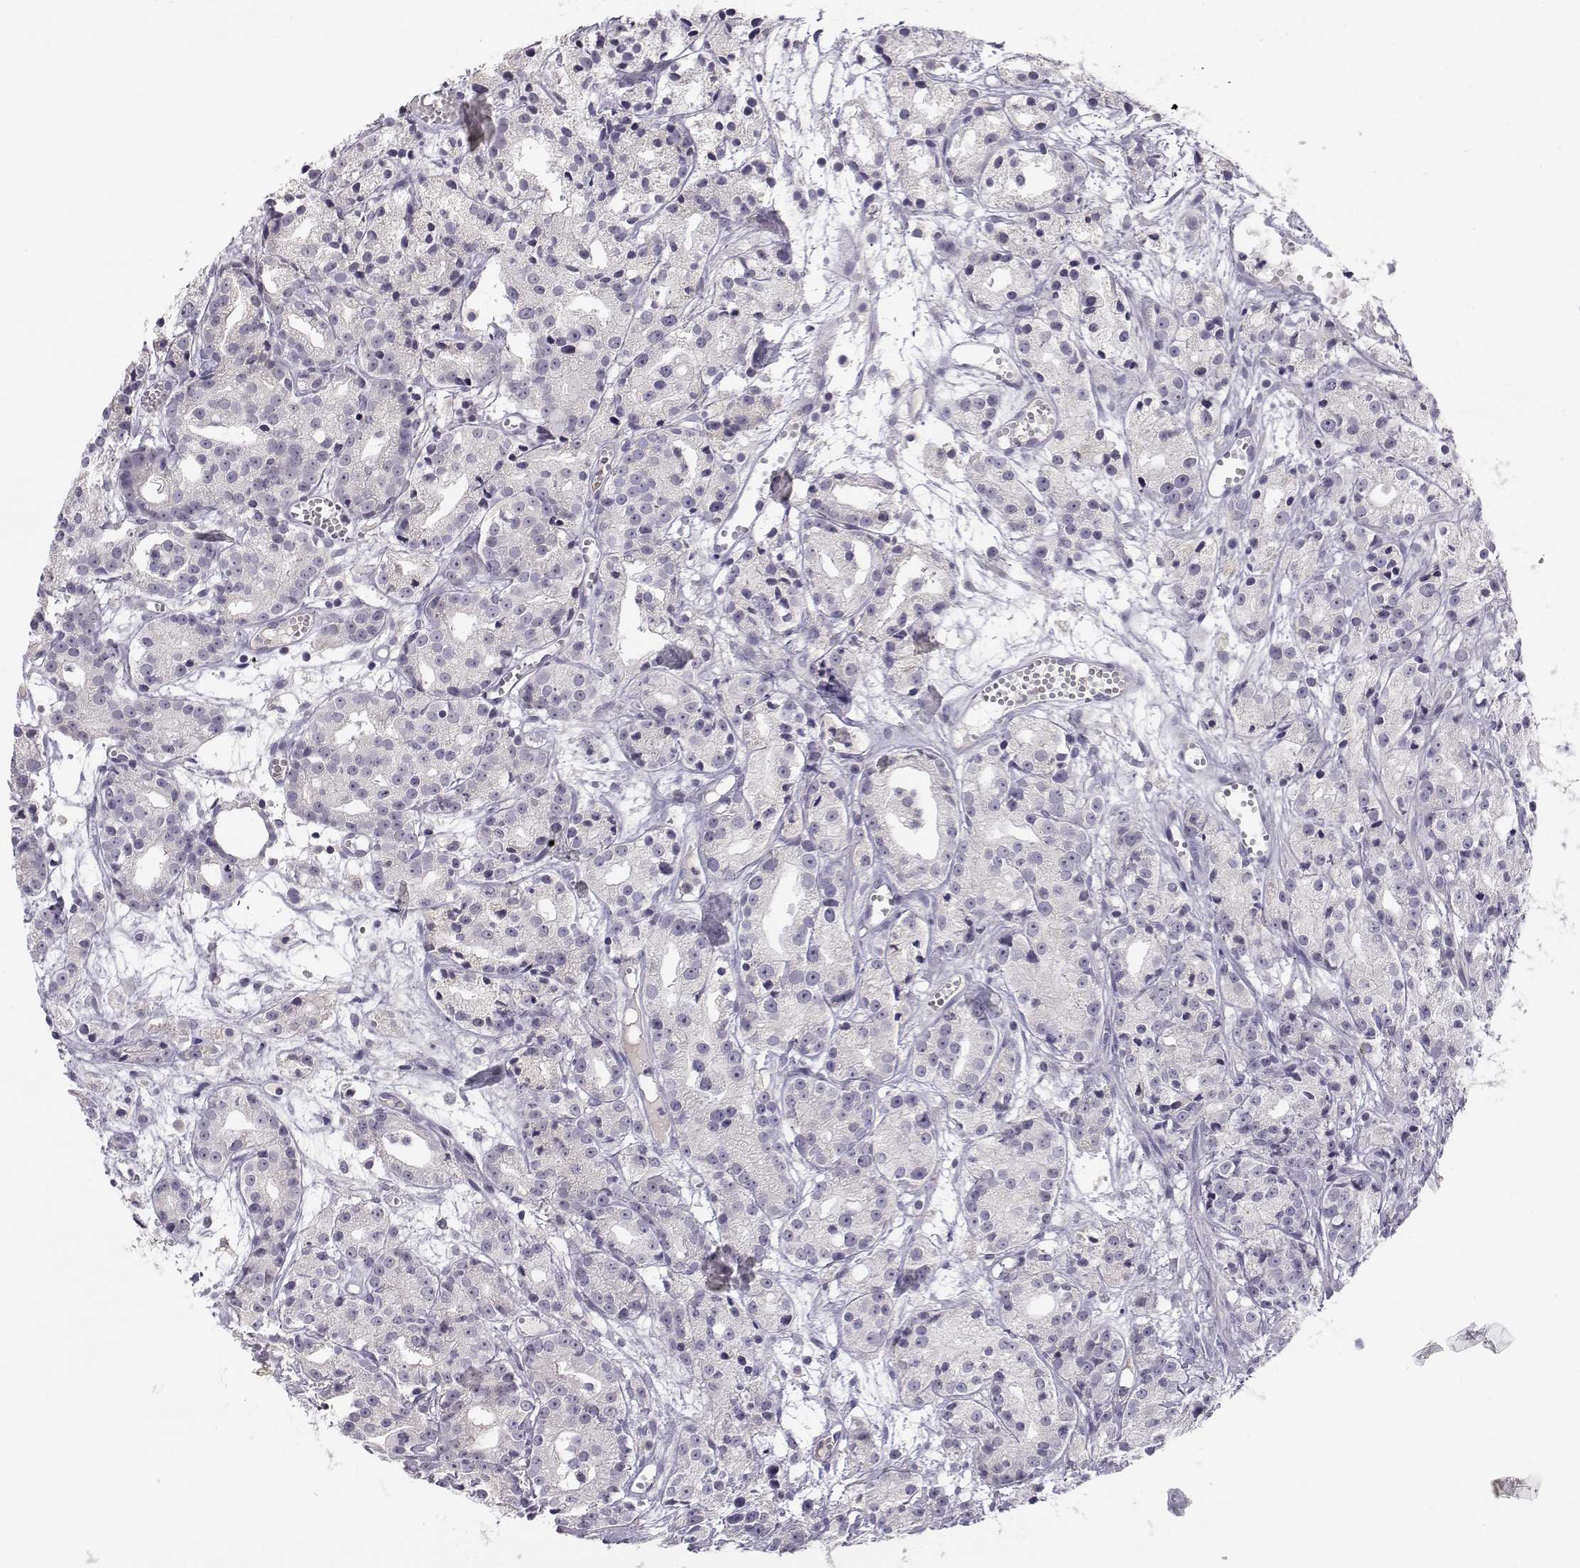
{"staining": {"intensity": "negative", "quantity": "none", "location": "none"}, "tissue": "prostate cancer", "cell_type": "Tumor cells", "image_type": "cancer", "snomed": [{"axis": "morphology", "description": "Adenocarcinoma, Medium grade"}, {"axis": "topography", "description": "Prostate"}], "caption": "This is a micrograph of immunohistochemistry staining of prostate cancer (medium-grade adenocarcinoma), which shows no expression in tumor cells.", "gene": "ACSL6", "patient": {"sex": "male", "age": 74}}